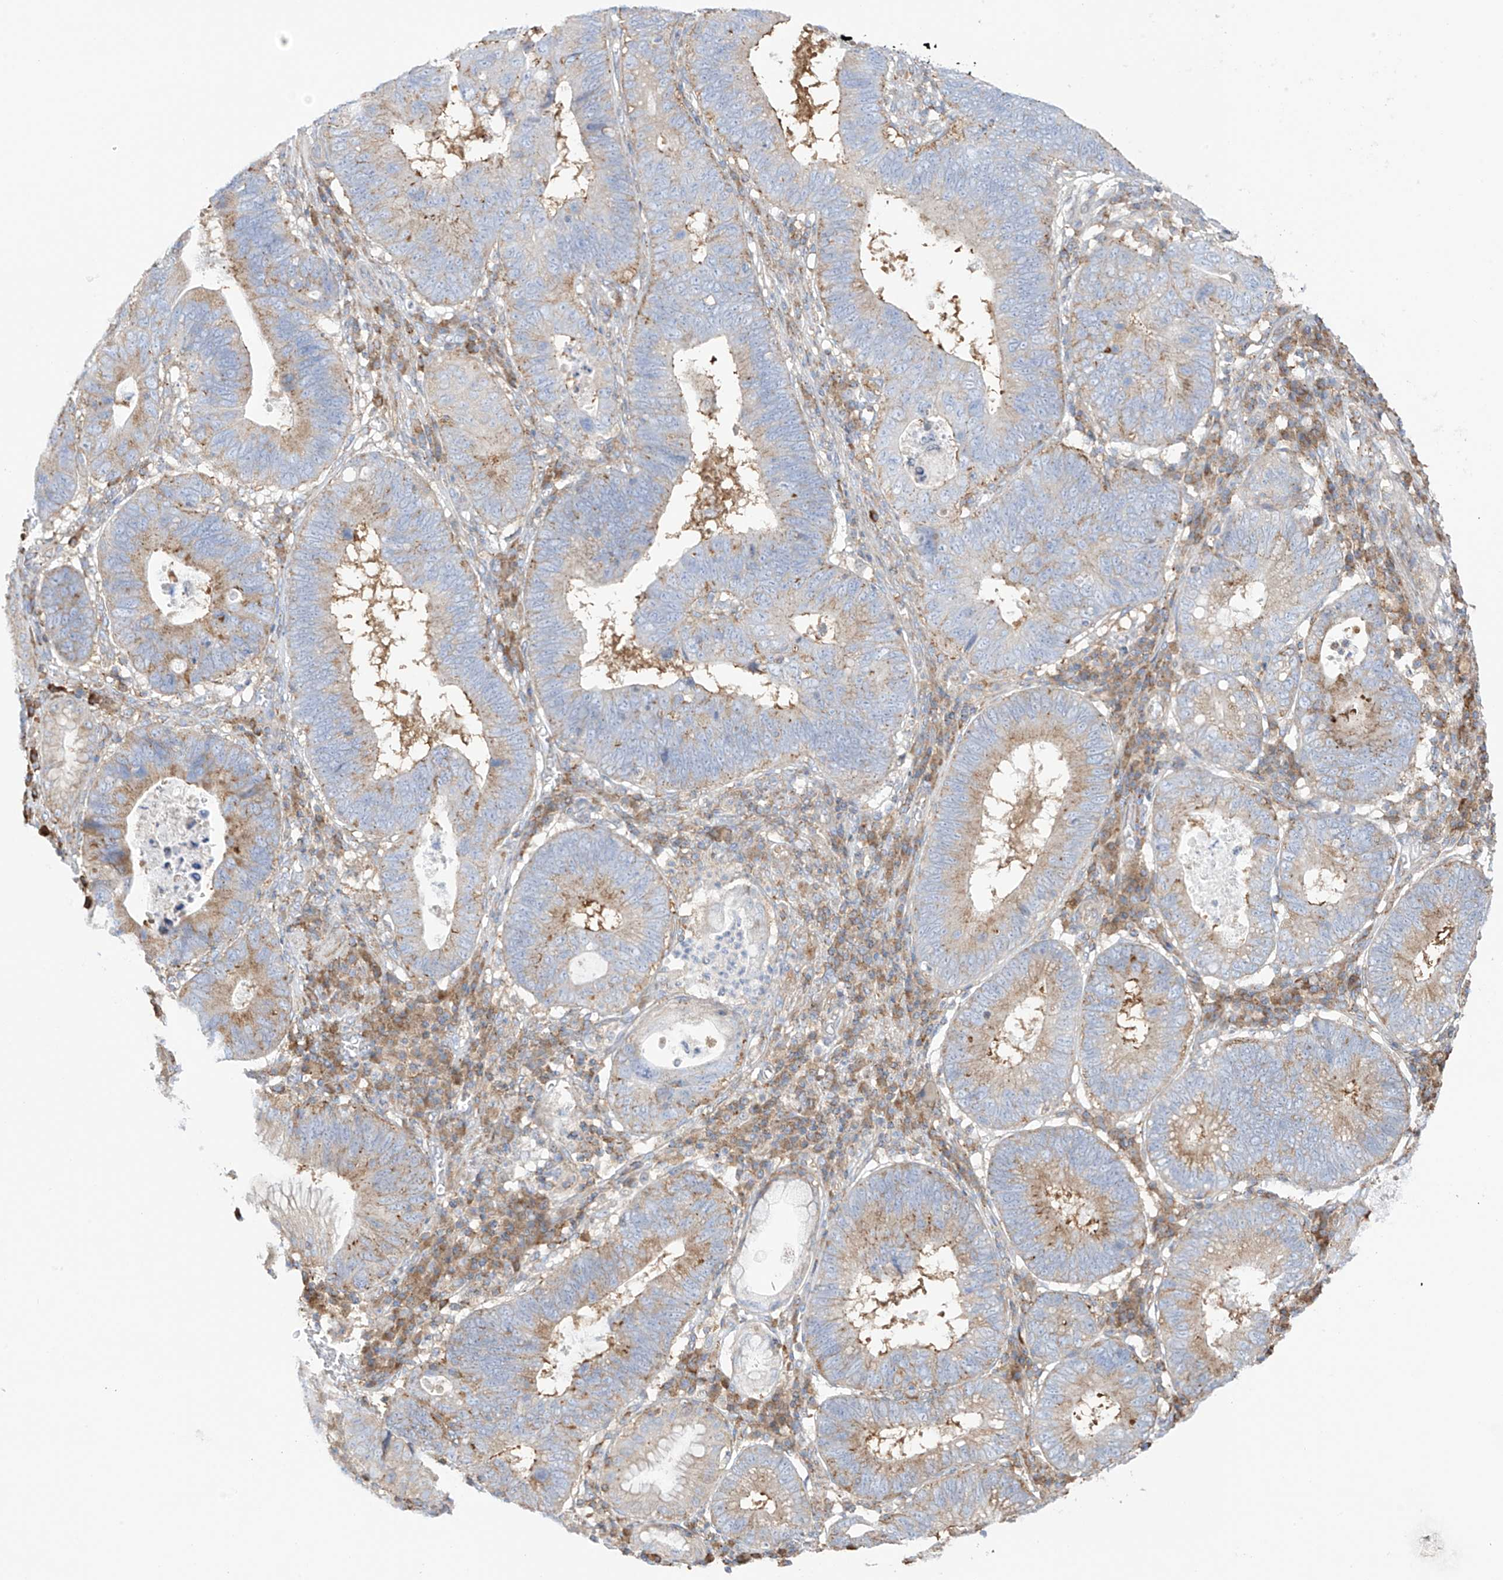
{"staining": {"intensity": "moderate", "quantity": "<25%", "location": "cytoplasmic/membranous"}, "tissue": "stomach cancer", "cell_type": "Tumor cells", "image_type": "cancer", "snomed": [{"axis": "morphology", "description": "Adenocarcinoma, NOS"}, {"axis": "topography", "description": "Stomach"}], "caption": "A micrograph of stomach cancer (adenocarcinoma) stained for a protein demonstrates moderate cytoplasmic/membranous brown staining in tumor cells.", "gene": "XKR3", "patient": {"sex": "male", "age": 59}}